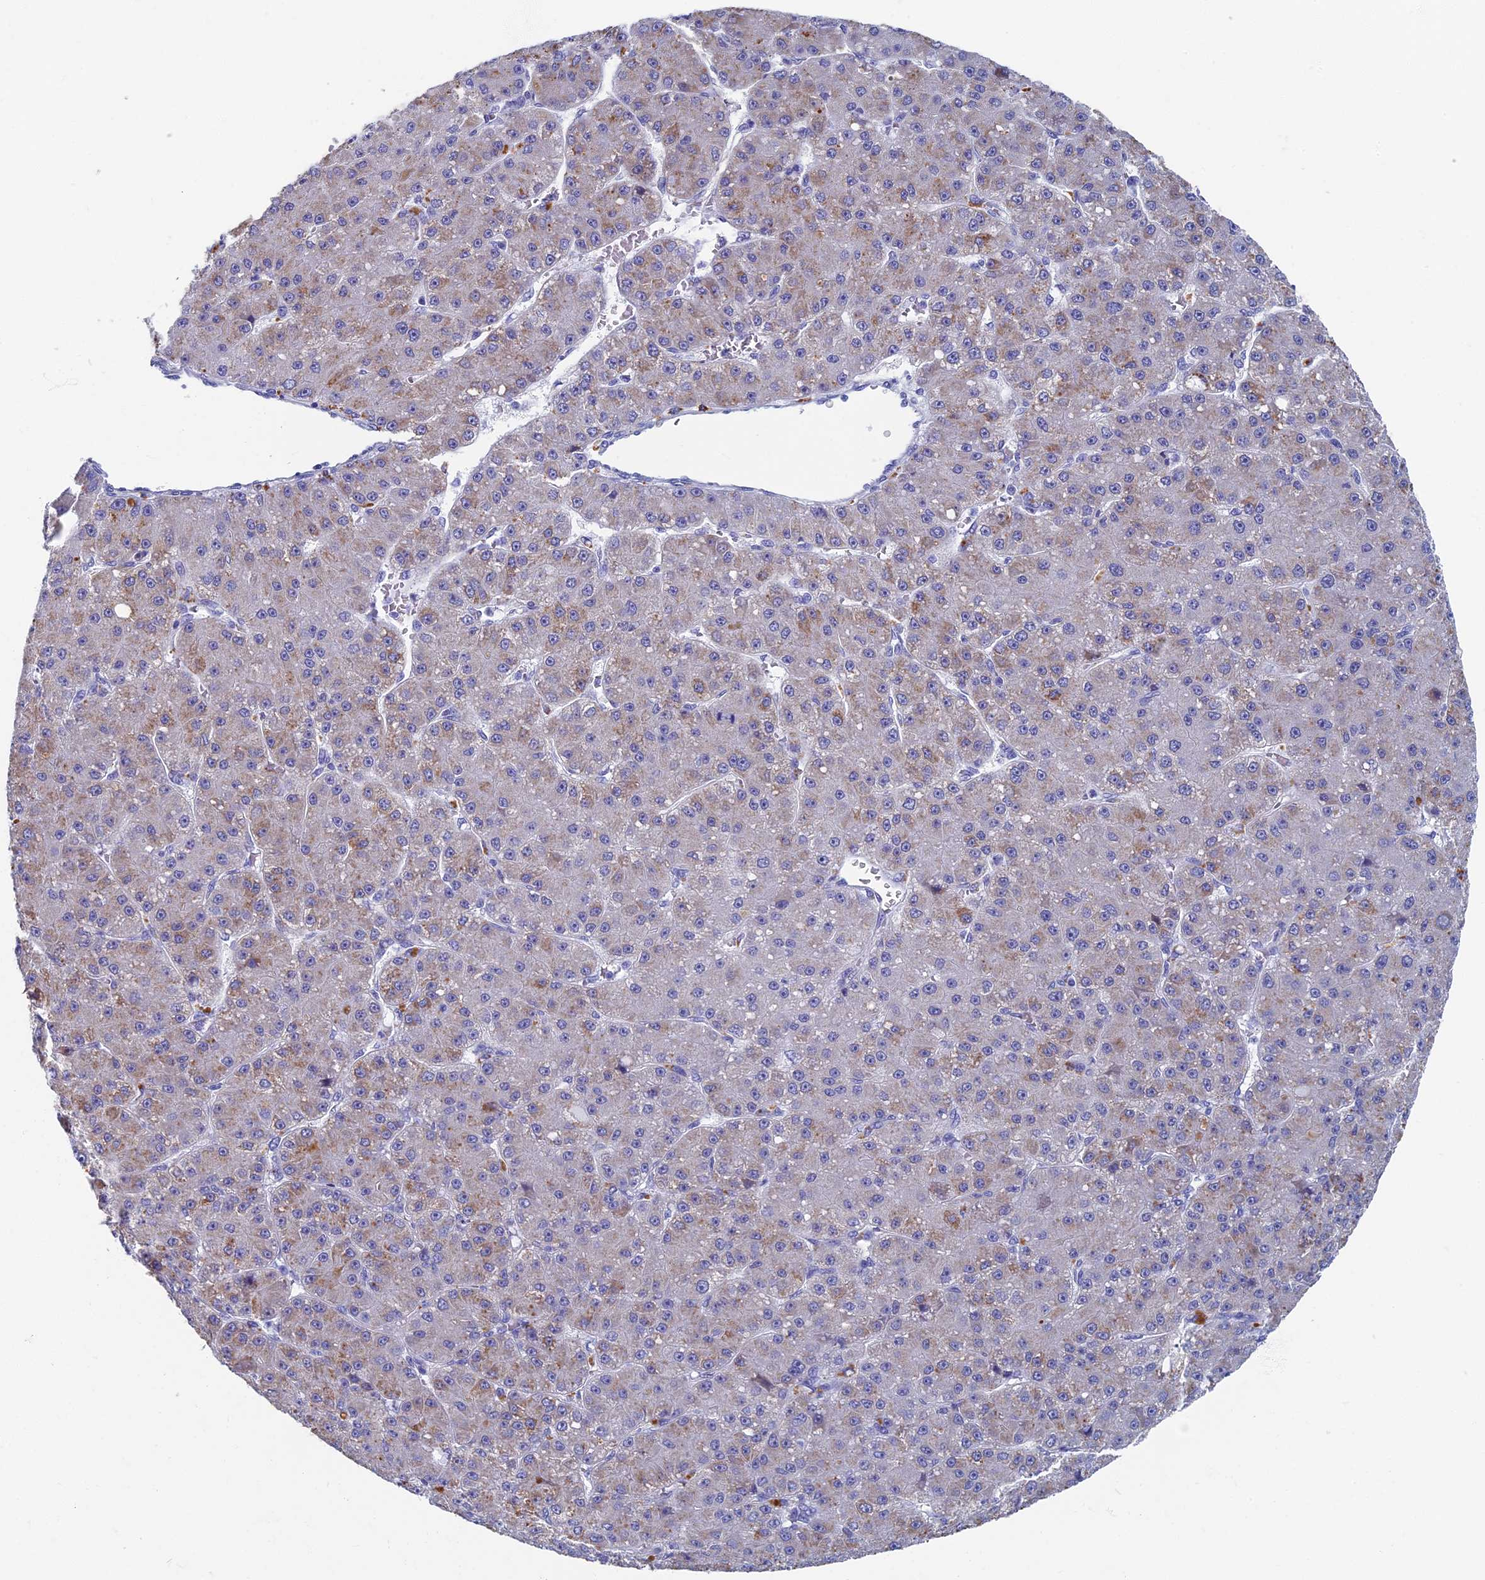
{"staining": {"intensity": "weak", "quantity": "<25%", "location": "cytoplasmic/membranous"}, "tissue": "liver cancer", "cell_type": "Tumor cells", "image_type": "cancer", "snomed": [{"axis": "morphology", "description": "Carcinoma, Hepatocellular, NOS"}, {"axis": "topography", "description": "Liver"}], "caption": "DAB immunohistochemical staining of liver cancer reveals no significant positivity in tumor cells.", "gene": "OAT", "patient": {"sex": "male", "age": 67}}